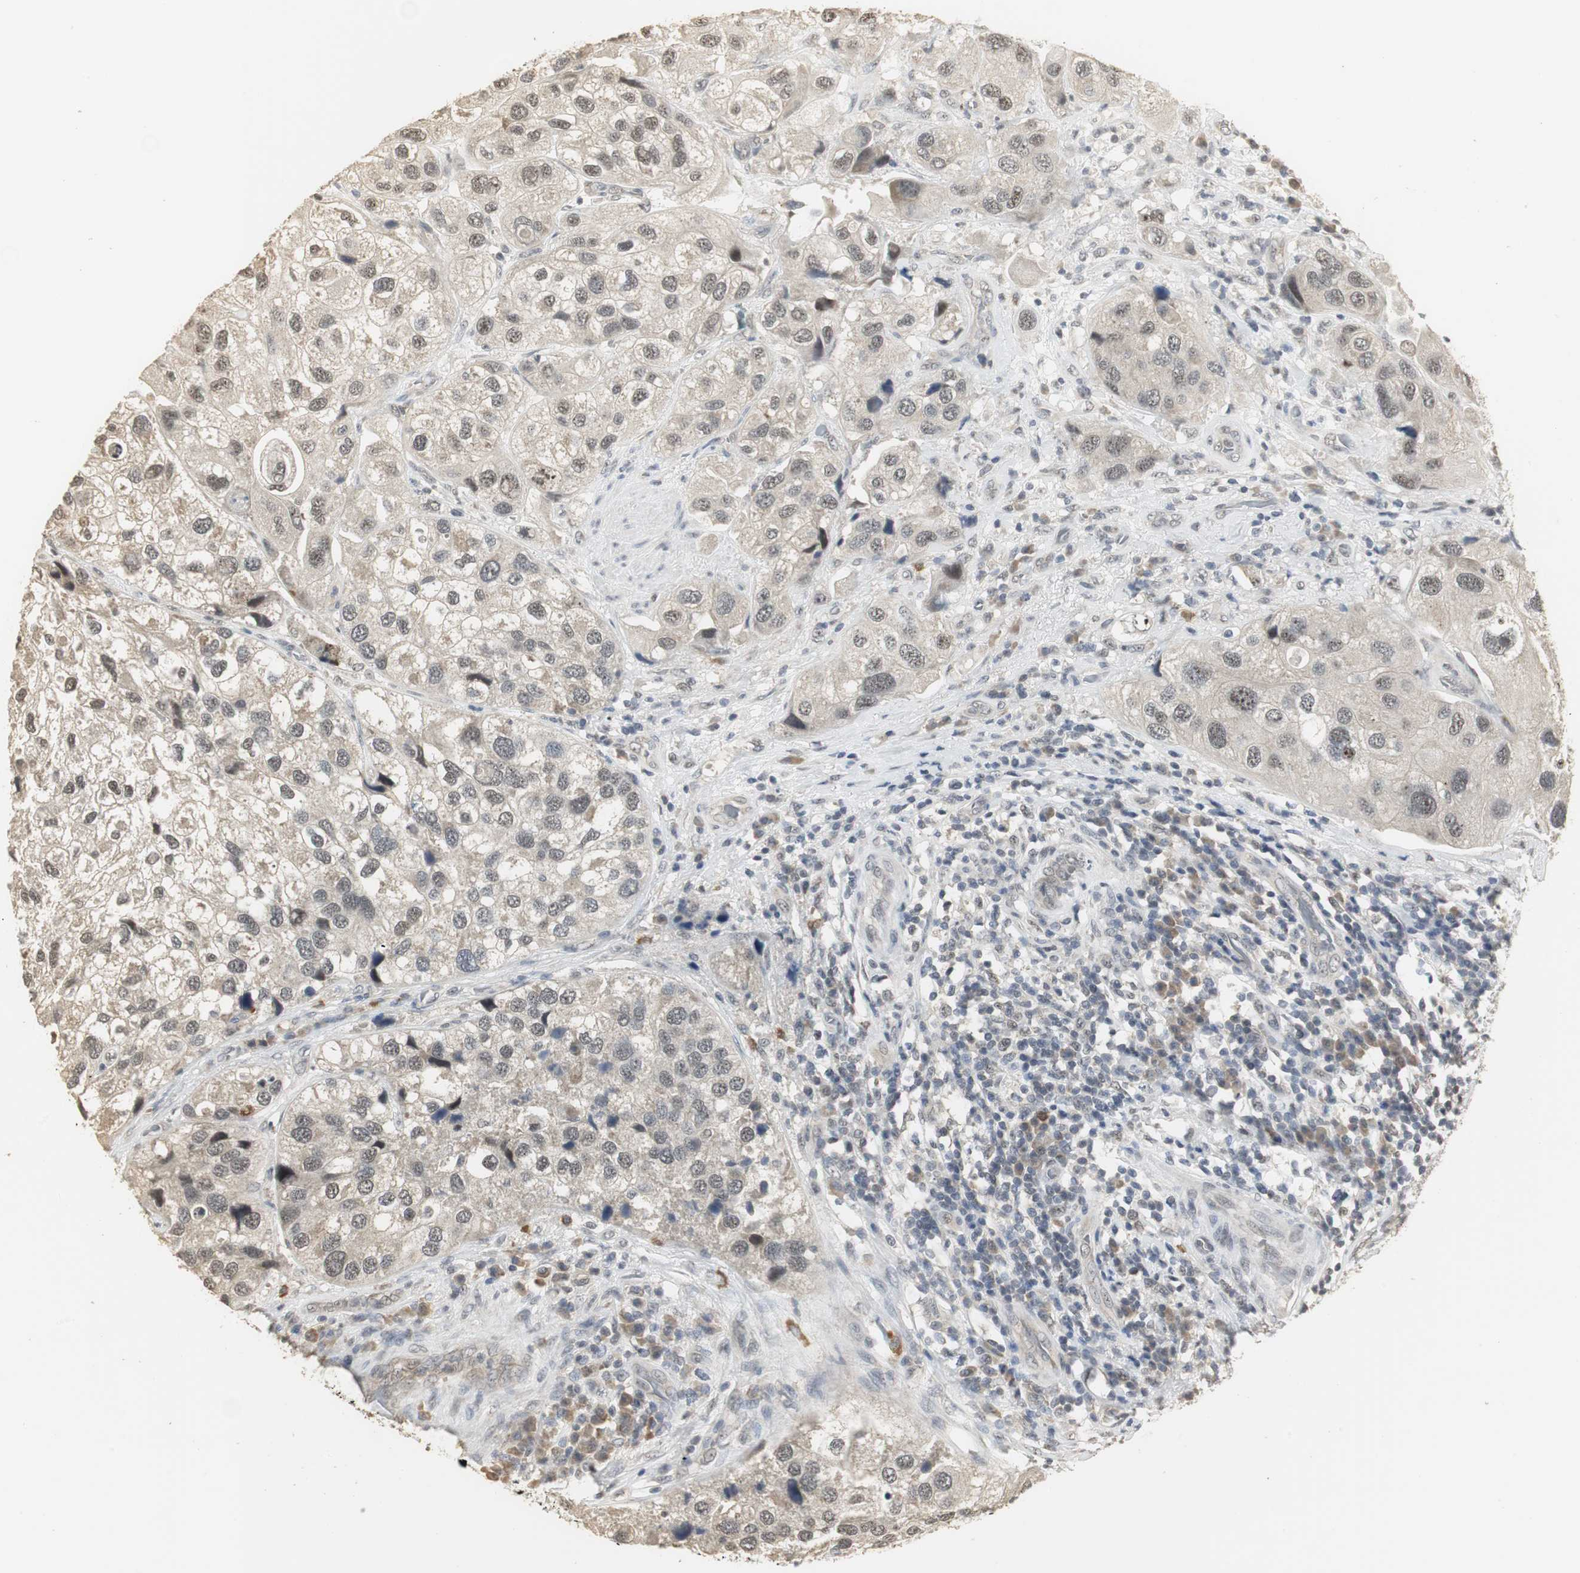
{"staining": {"intensity": "weak", "quantity": "<25%", "location": "cytoplasmic/membranous,nuclear"}, "tissue": "urothelial cancer", "cell_type": "Tumor cells", "image_type": "cancer", "snomed": [{"axis": "morphology", "description": "Urothelial carcinoma, High grade"}, {"axis": "topography", "description": "Urinary bladder"}], "caption": "Human high-grade urothelial carcinoma stained for a protein using immunohistochemistry displays no positivity in tumor cells.", "gene": "ELOA", "patient": {"sex": "female", "age": 64}}